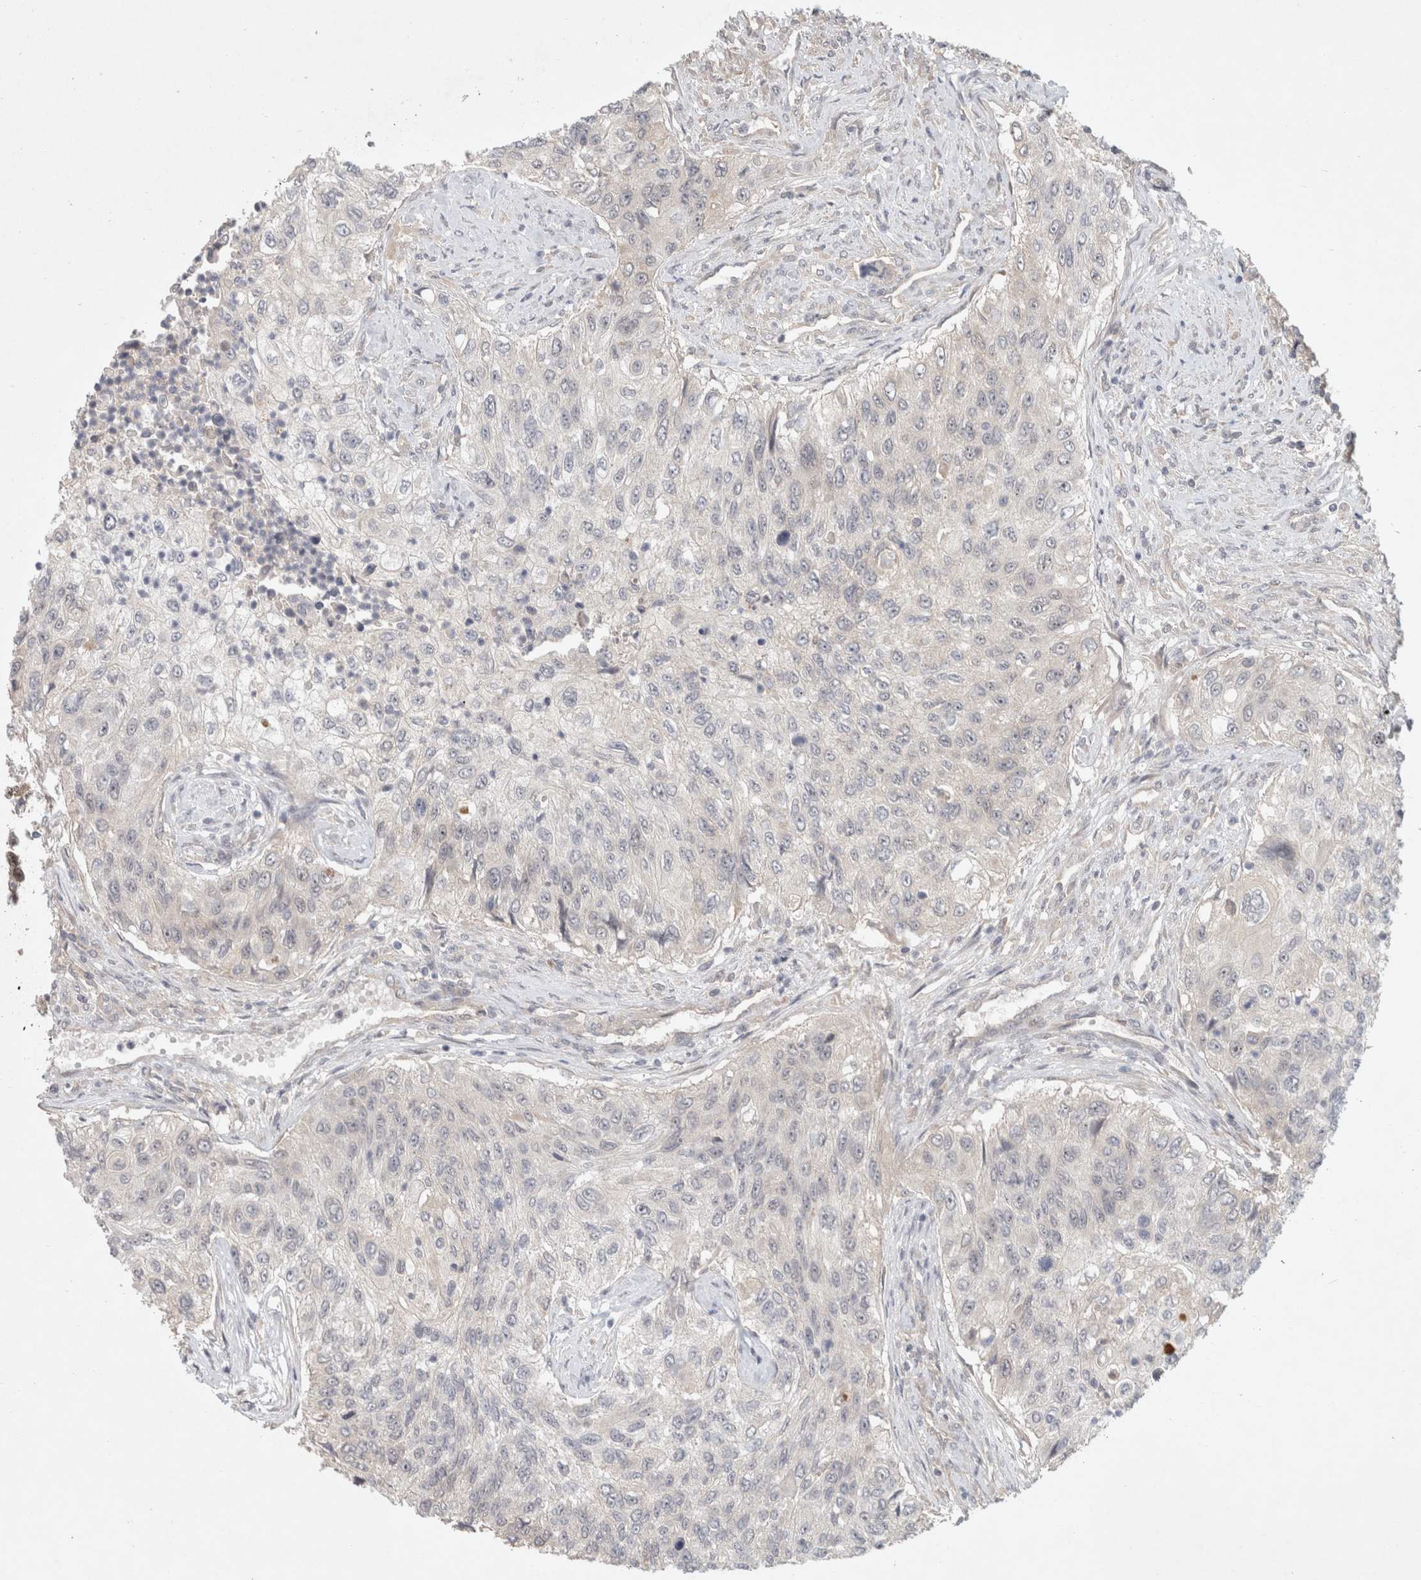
{"staining": {"intensity": "negative", "quantity": "none", "location": "none"}, "tissue": "urothelial cancer", "cell_type": "Tumor cells", "image_type": "cancer", "snomed": [{"axis": "morphology", "description": "Urothelial carcinoma, High grade"}, {"axis": "topography", "description": "Urinary bladder"}], "caption": "A micrograph of human high-grade urothelial carcinoma is negative for staining in tumor cells.", "gene": "RASAL2", "patient": {"sex": "female", "age": 60}}